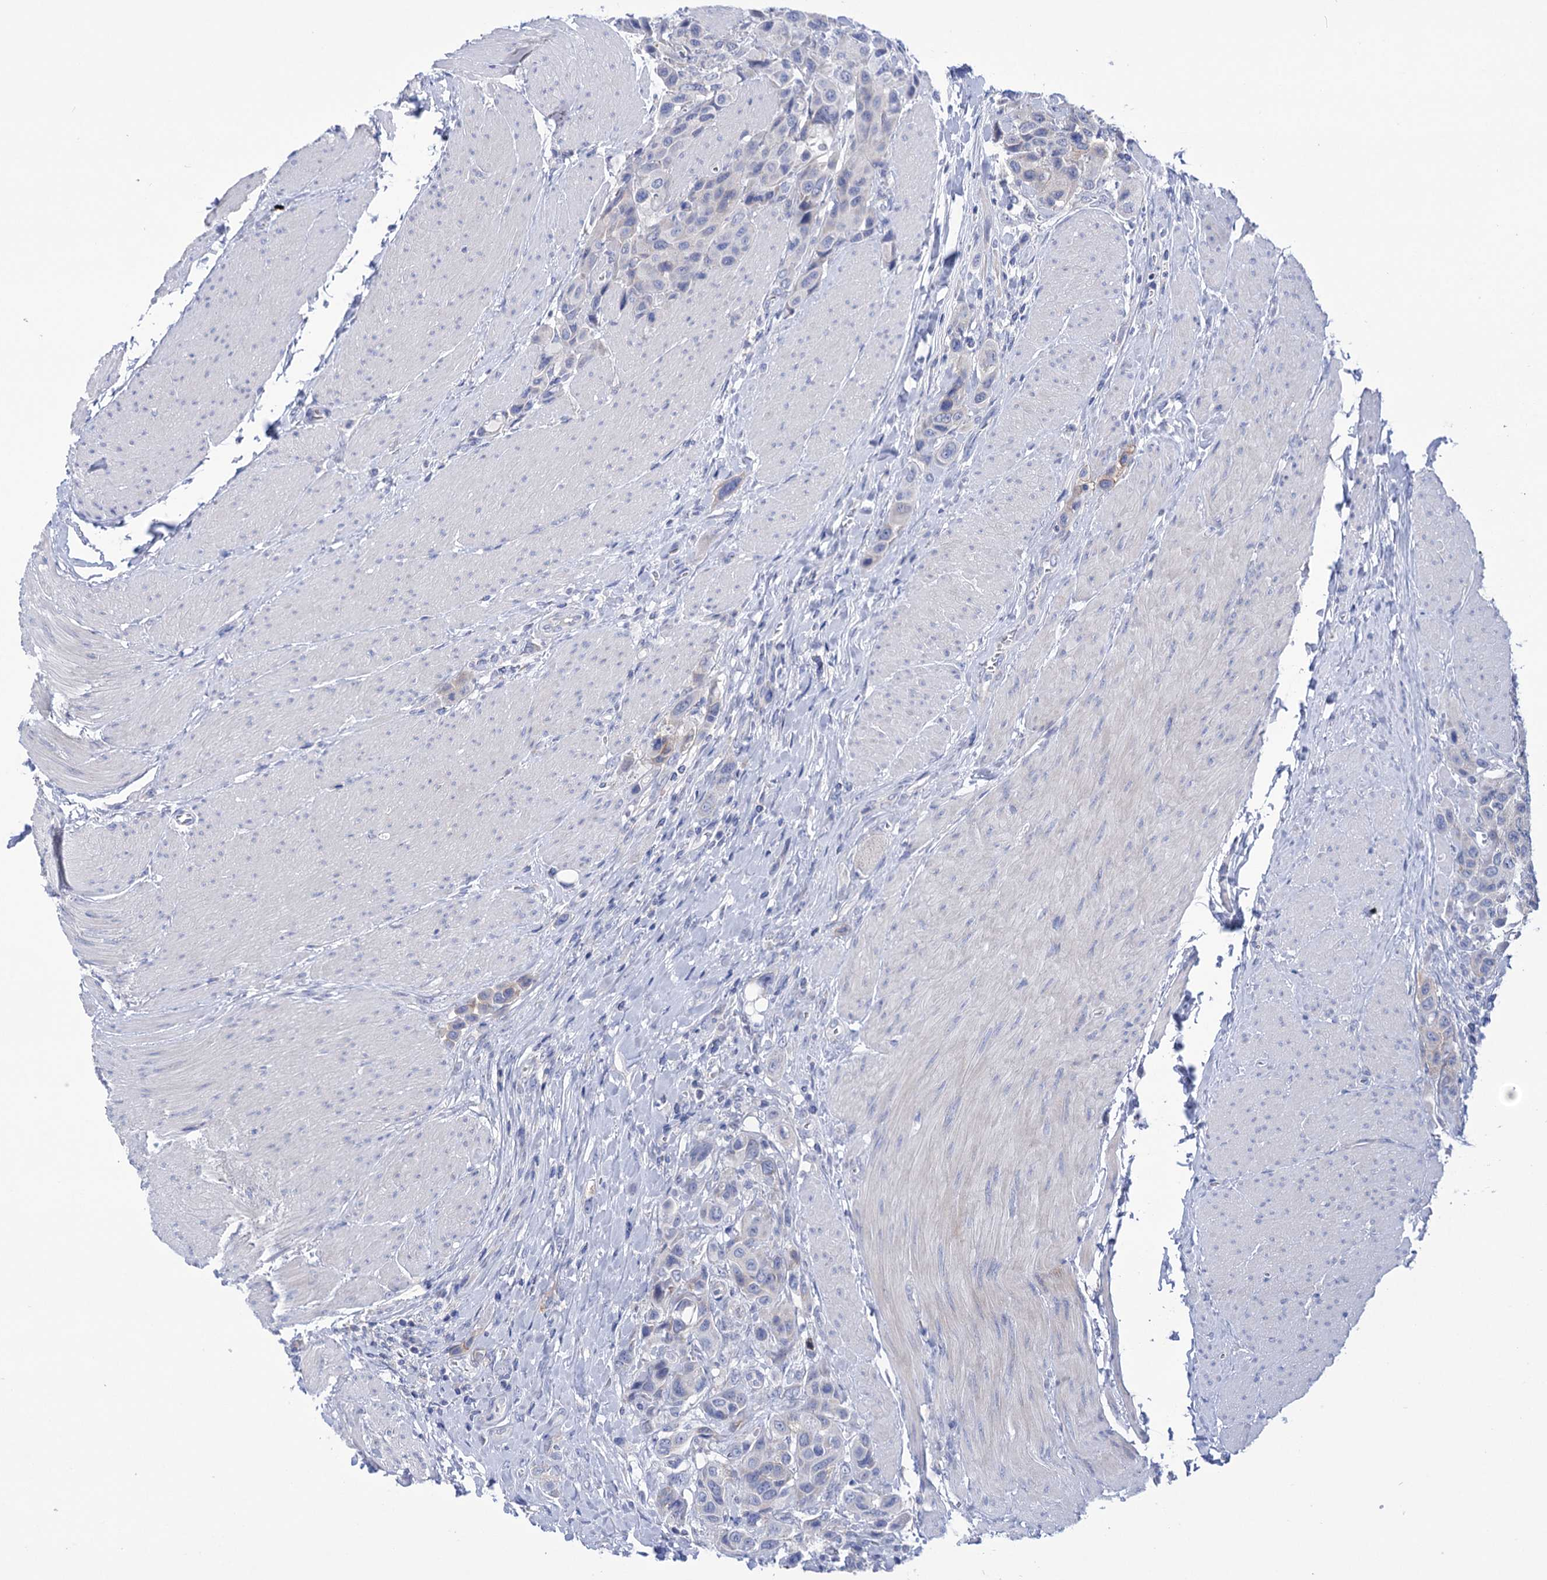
{"staining": {"intensity": "negative", "quantity": "none", "location": "none"}, "tissue": "urothelial cancer", "cell_type": "Tumor cells", "image_type": "cancer", "snomed": [{"axis": "morphology", "description": "Urothelial carcinoma, High grade"}, {"axis": "topography", "description": "Urinary bladder"}], "caption": "IHC of high-grade urothelial carcinoma demonstrates no positivity in tumor cells.", "gene": "YARS2", "patient": {"sex": "male", "age": 50}}